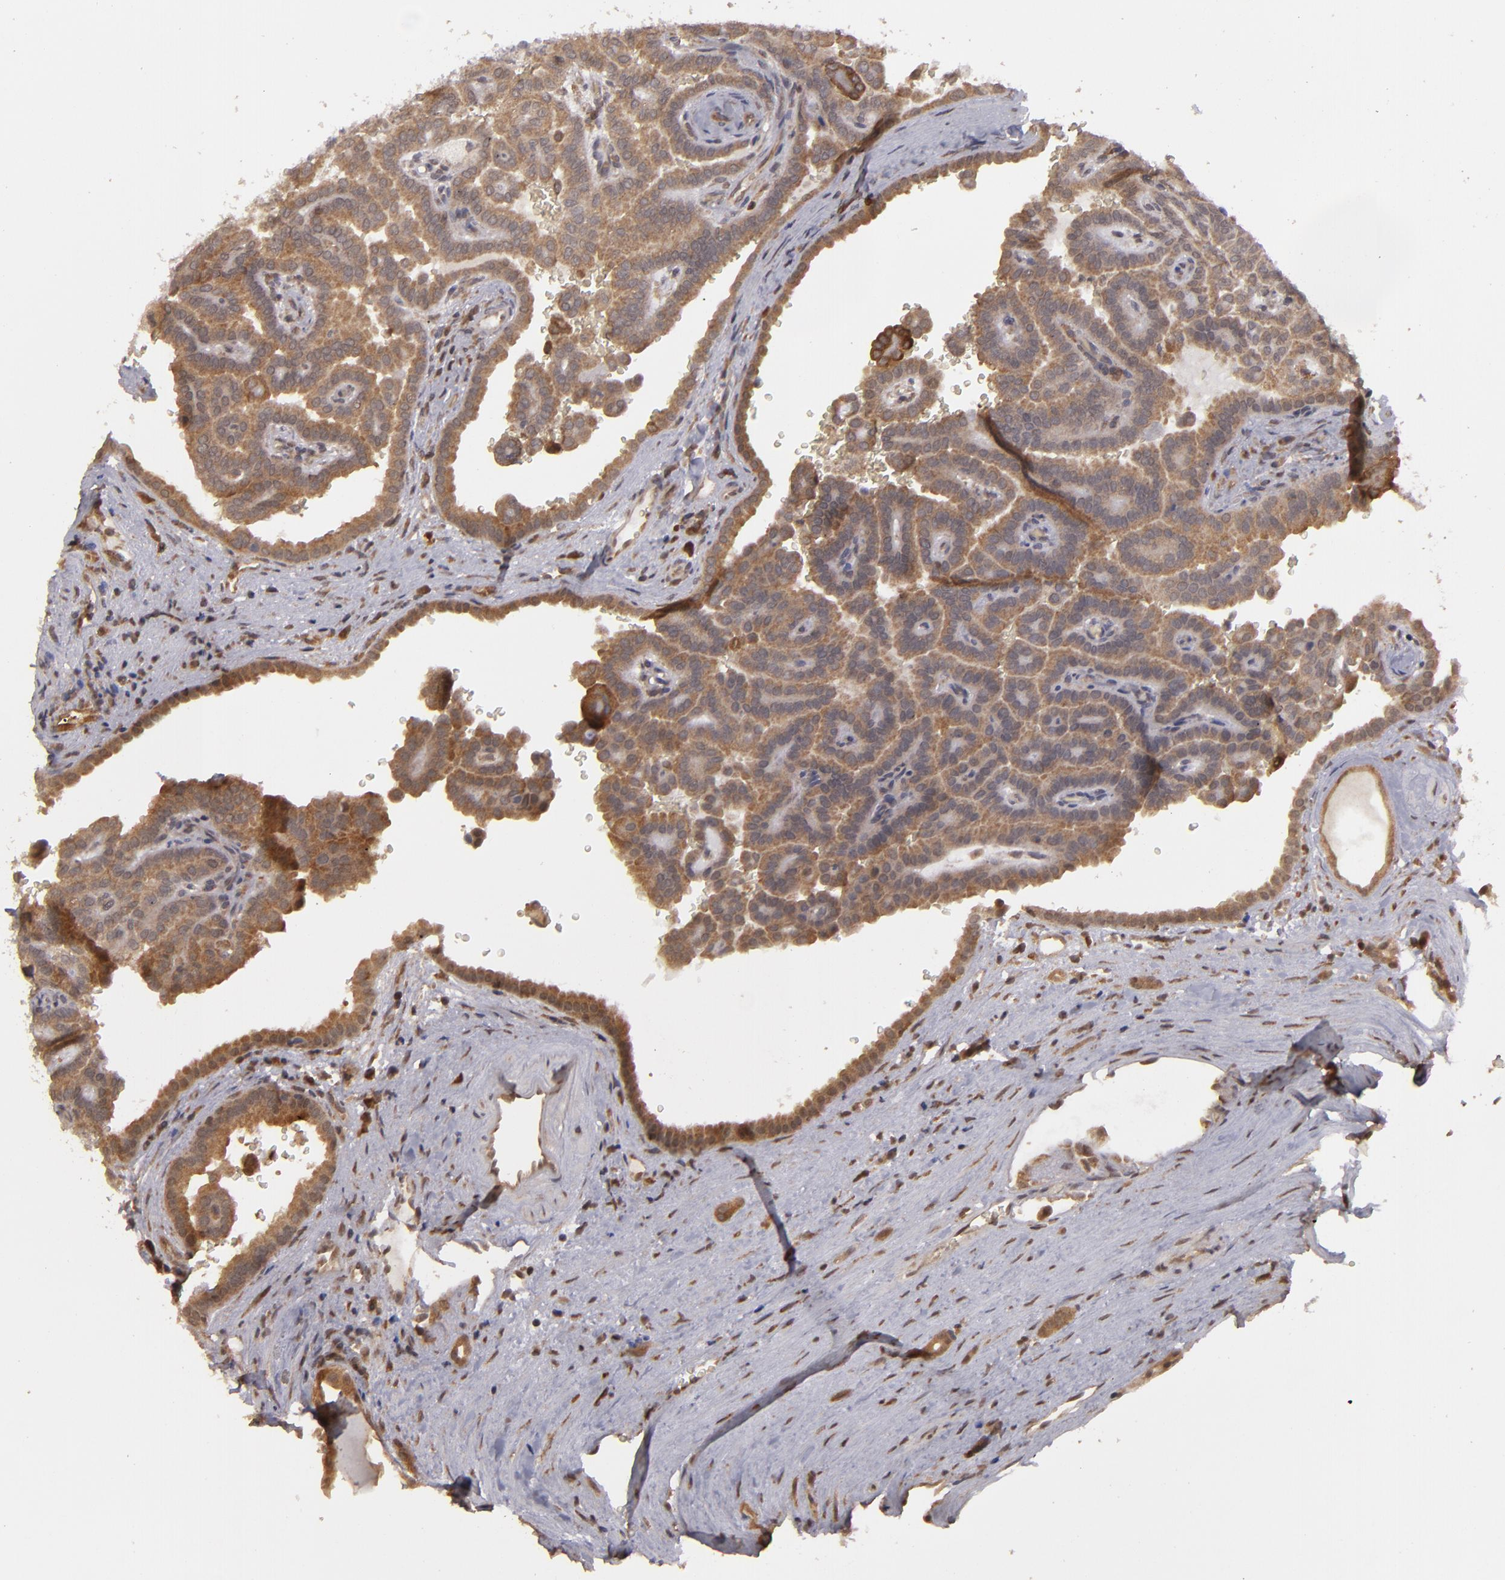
{"staining": {"intensity": "weak", "quantity": "<25%", "location": "cytoplasmic/membranous"}, "tissue": "renal cancer", "cell_type": "Tumor cells", "image_type": "cancer", "snomed": [{"axis": "morphology", "description": "Adenocarcinoma, NOS"}, {"axis": "topography", "description": "Kidney"}], "caption": "Tumor cells are negative for protein expression in human adenocarcinoma (renal).", "gene": "MAPK3", "patient": {"sex": "male", "age": 61}}